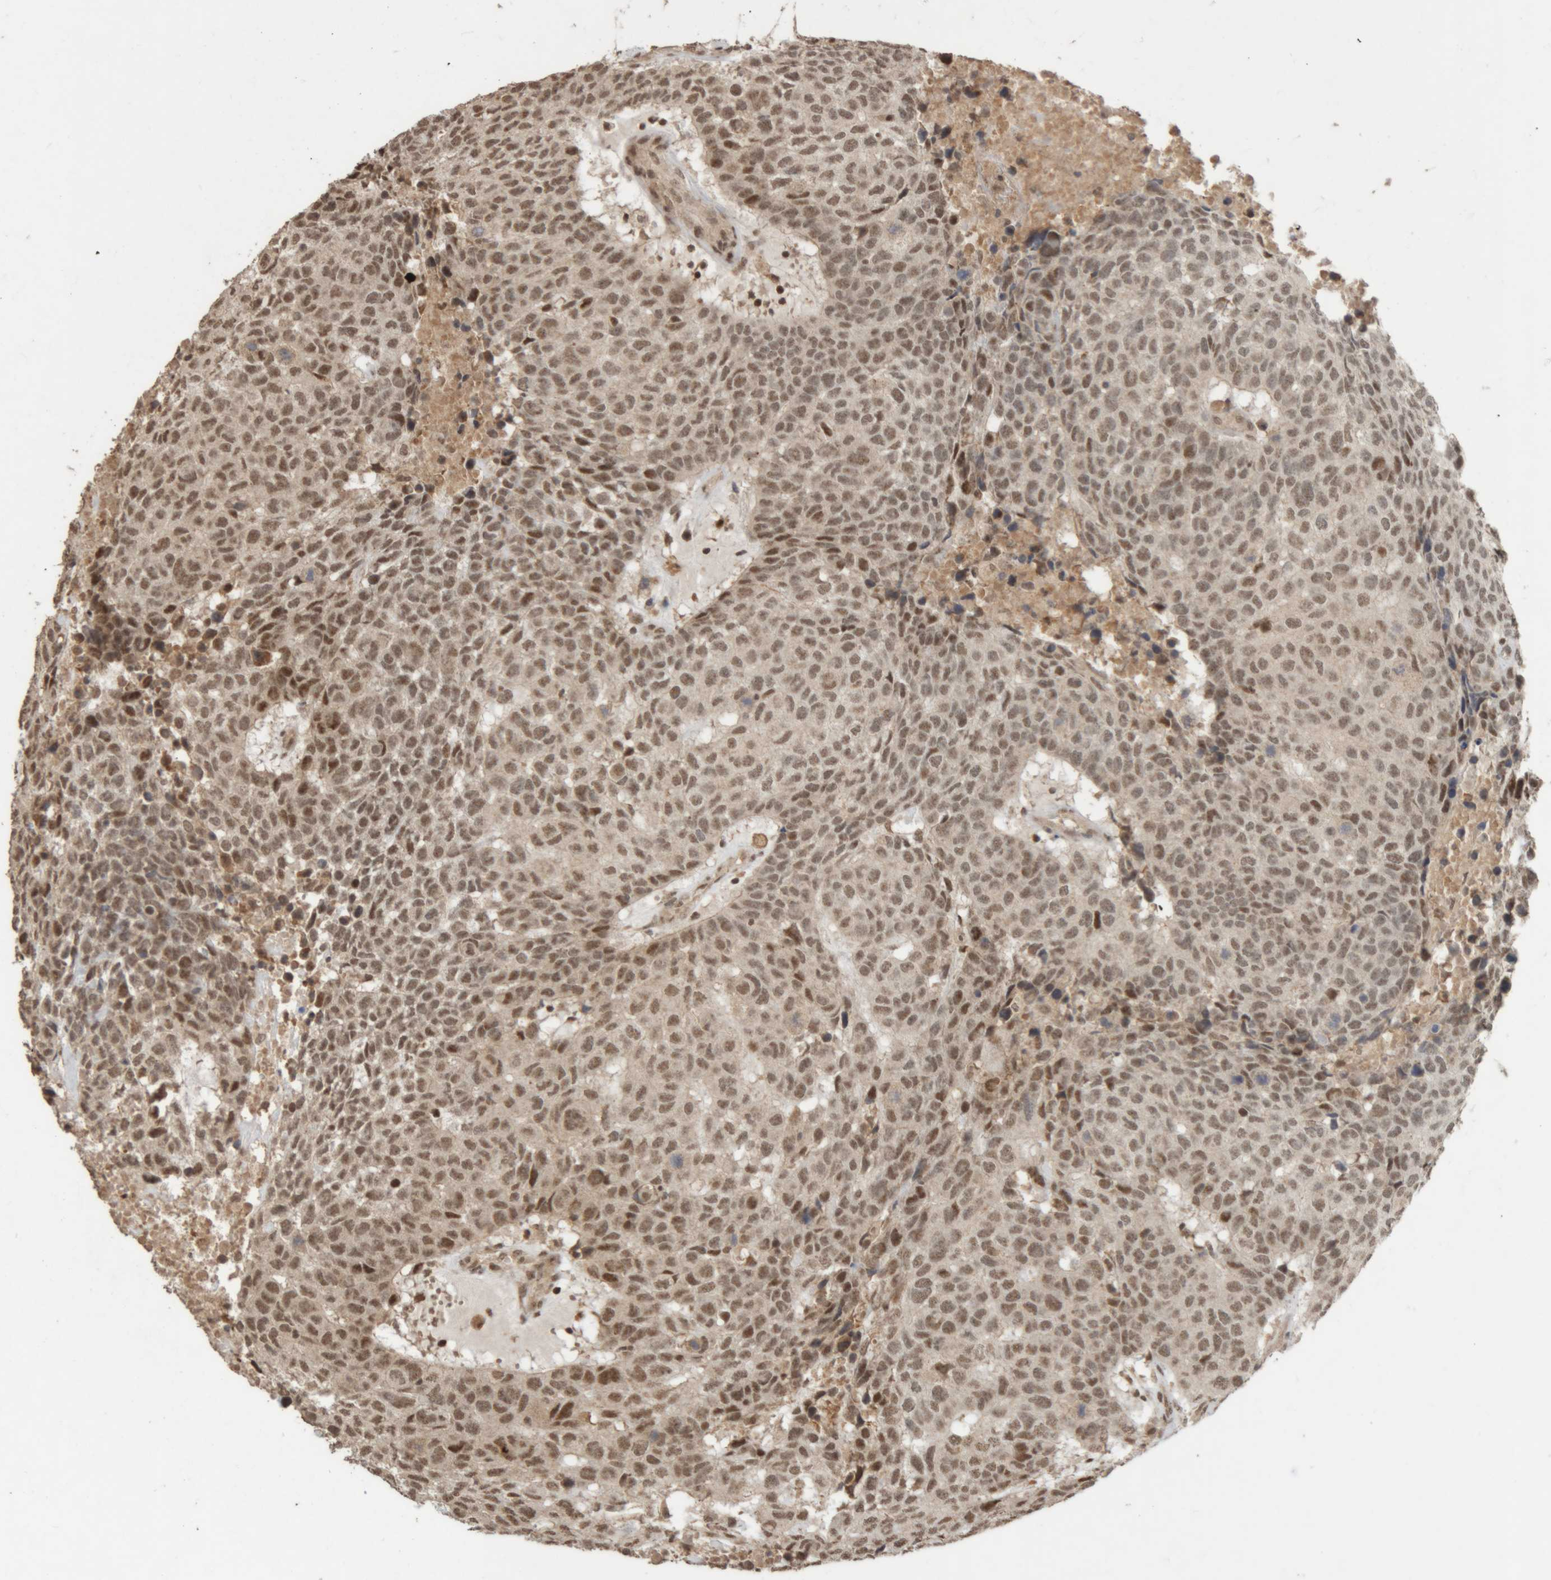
{"staining": {"intensity": "moderate", "quantity": ">75%", "location": "nuclear"}, "tissue": "head and neck cancer", "cell_type": "Tumor cells", "image_type": "cancer", "snomed": [{"axis": "morphology", "description": "Squamous cell carcinoma, NOS"}, {"axis": "topography", "description": "Head-Neck"}], "caption": "An image showing moderate nuclear staining in approximately >75% of tumor cells in head and neck cancer (squamous cell carcinoma), as visualized by brown immunohistochemical staining.", "gene": "KEAP1", "patient": {"sex": "male", "age": 66}}